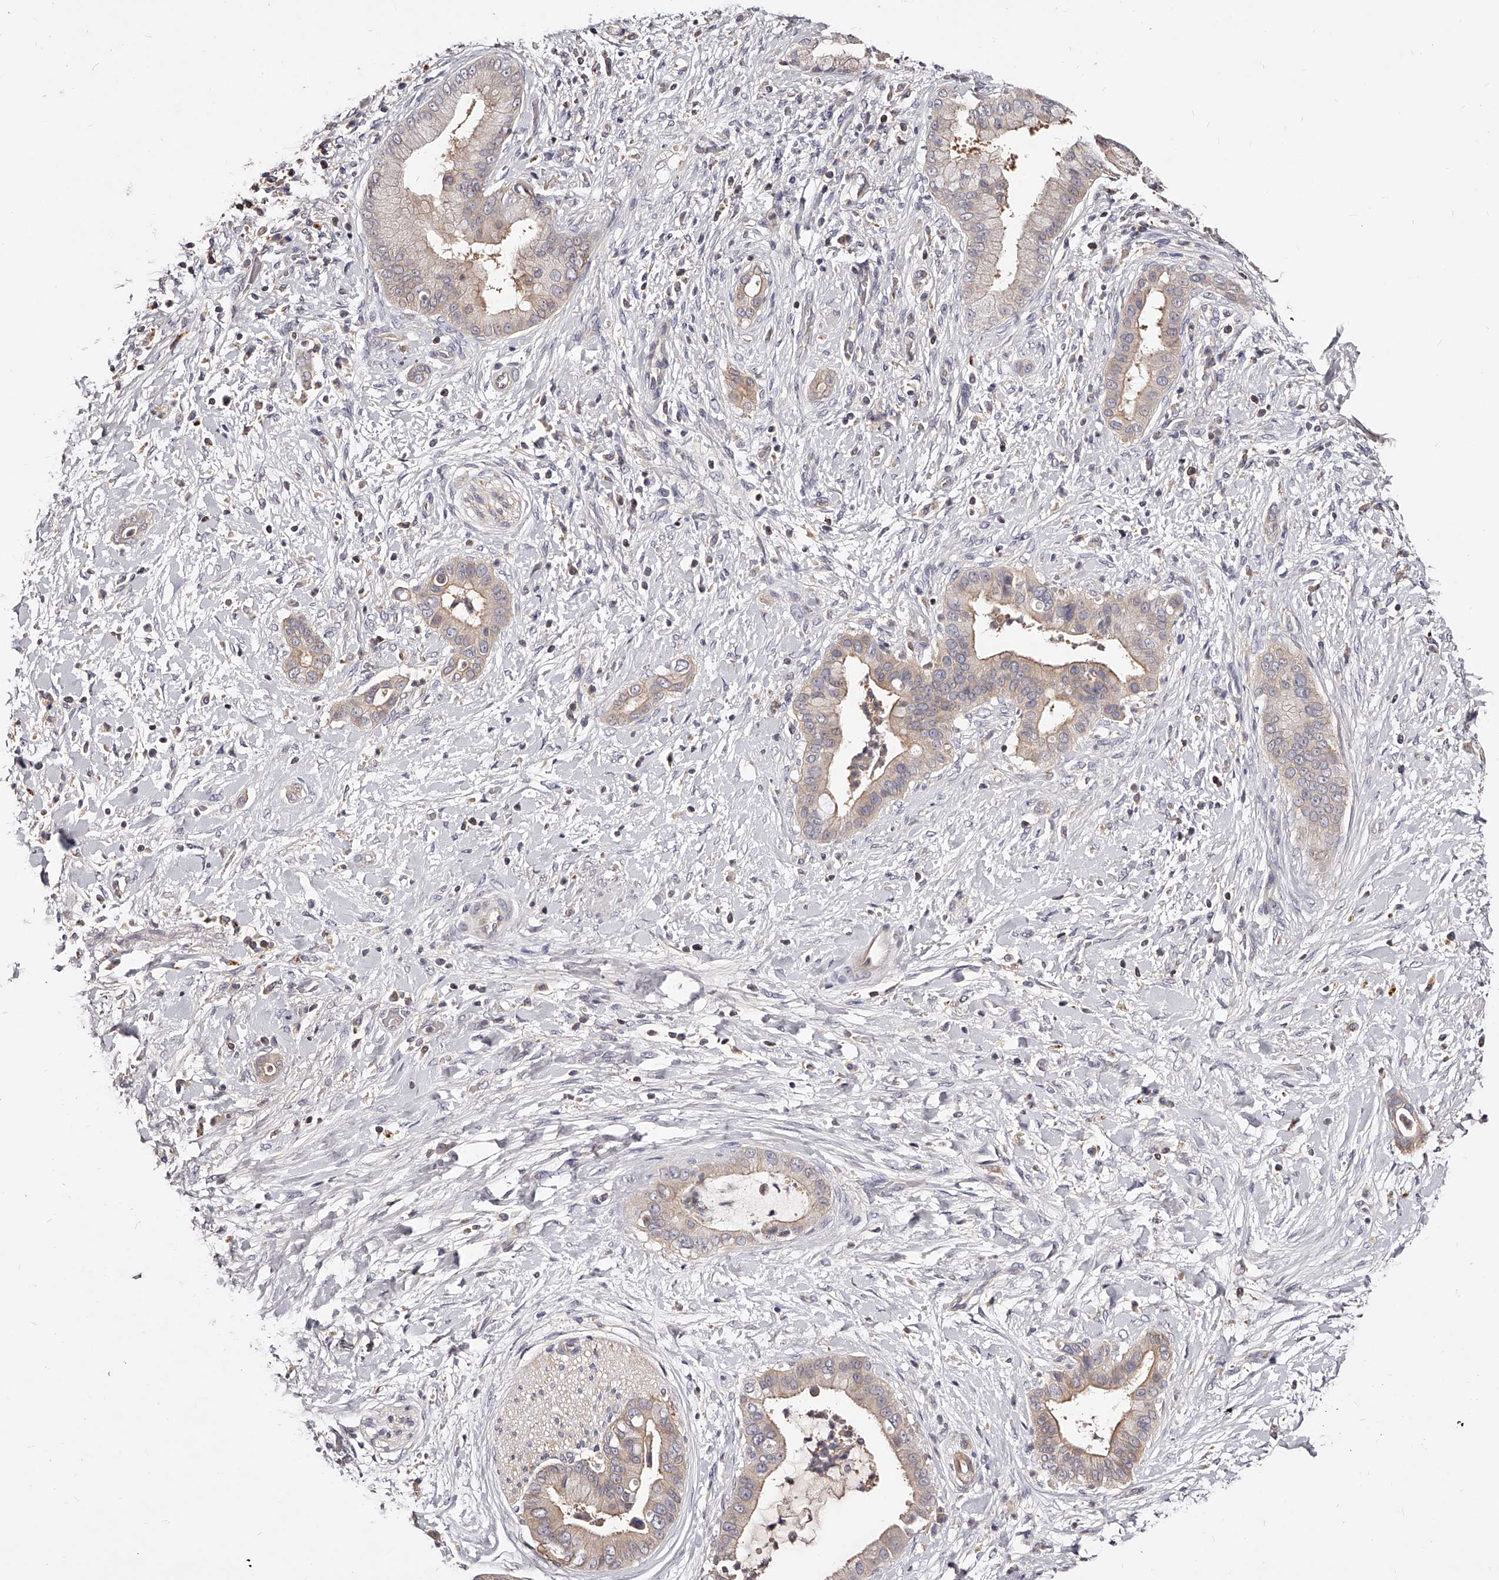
{"staining": {"intensity": "moderate", "quantity": "25%-75%", "location": "cytoplasmic/membranous"}, "tissue": "liver cancer", "cell_type": "Tumor cells", "image_type": "cancer", "snomed": [{"axis": "morphology", "description": "Cholangiocarcinoma"}, {"axis": "topography", "description": "Liver"}], "caption": "Immunohistochemical staining of human liver cholangiocarcinoma demonstrates medium levels of moderate cytoplasmic/membranous positivity in approximately 25%-75% of tumor cells.", "gene": "PHACTR1", "patient": {"sex": "female", "age": 54}}